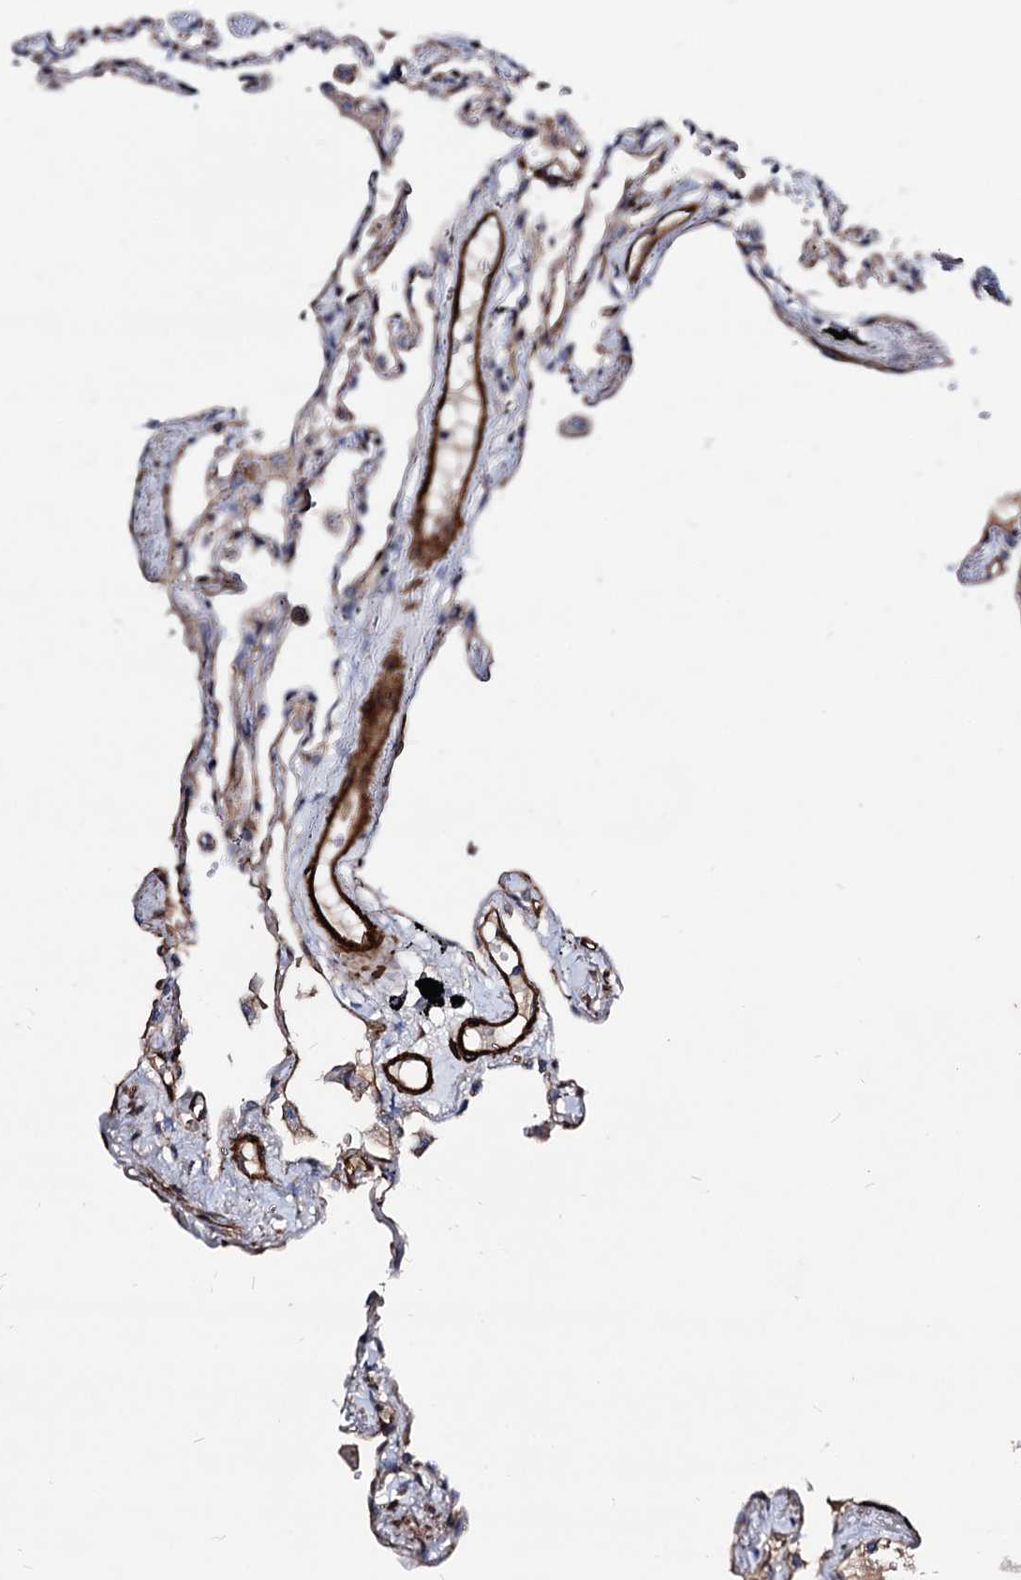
{"staining": {"intensity": "weak", "quantity": "25%-75%", "location": "cytoplasmic/membranous"}, "tissue": "lung", "cell_type": "Alveolar cells", "image_type": "normal", "snomed": [{"axis": "morphology", "description": "Normal tissue, NOS"}, {"axis": "topography", "description": "Lung"}], "caption": "Protein analysis of normal lung reveals weak cytoplasmic/membranous staining in about 25%-75% of alveolar cells.", "gene": "WDR11", "patient": {"sex": "female", "age": 67}}